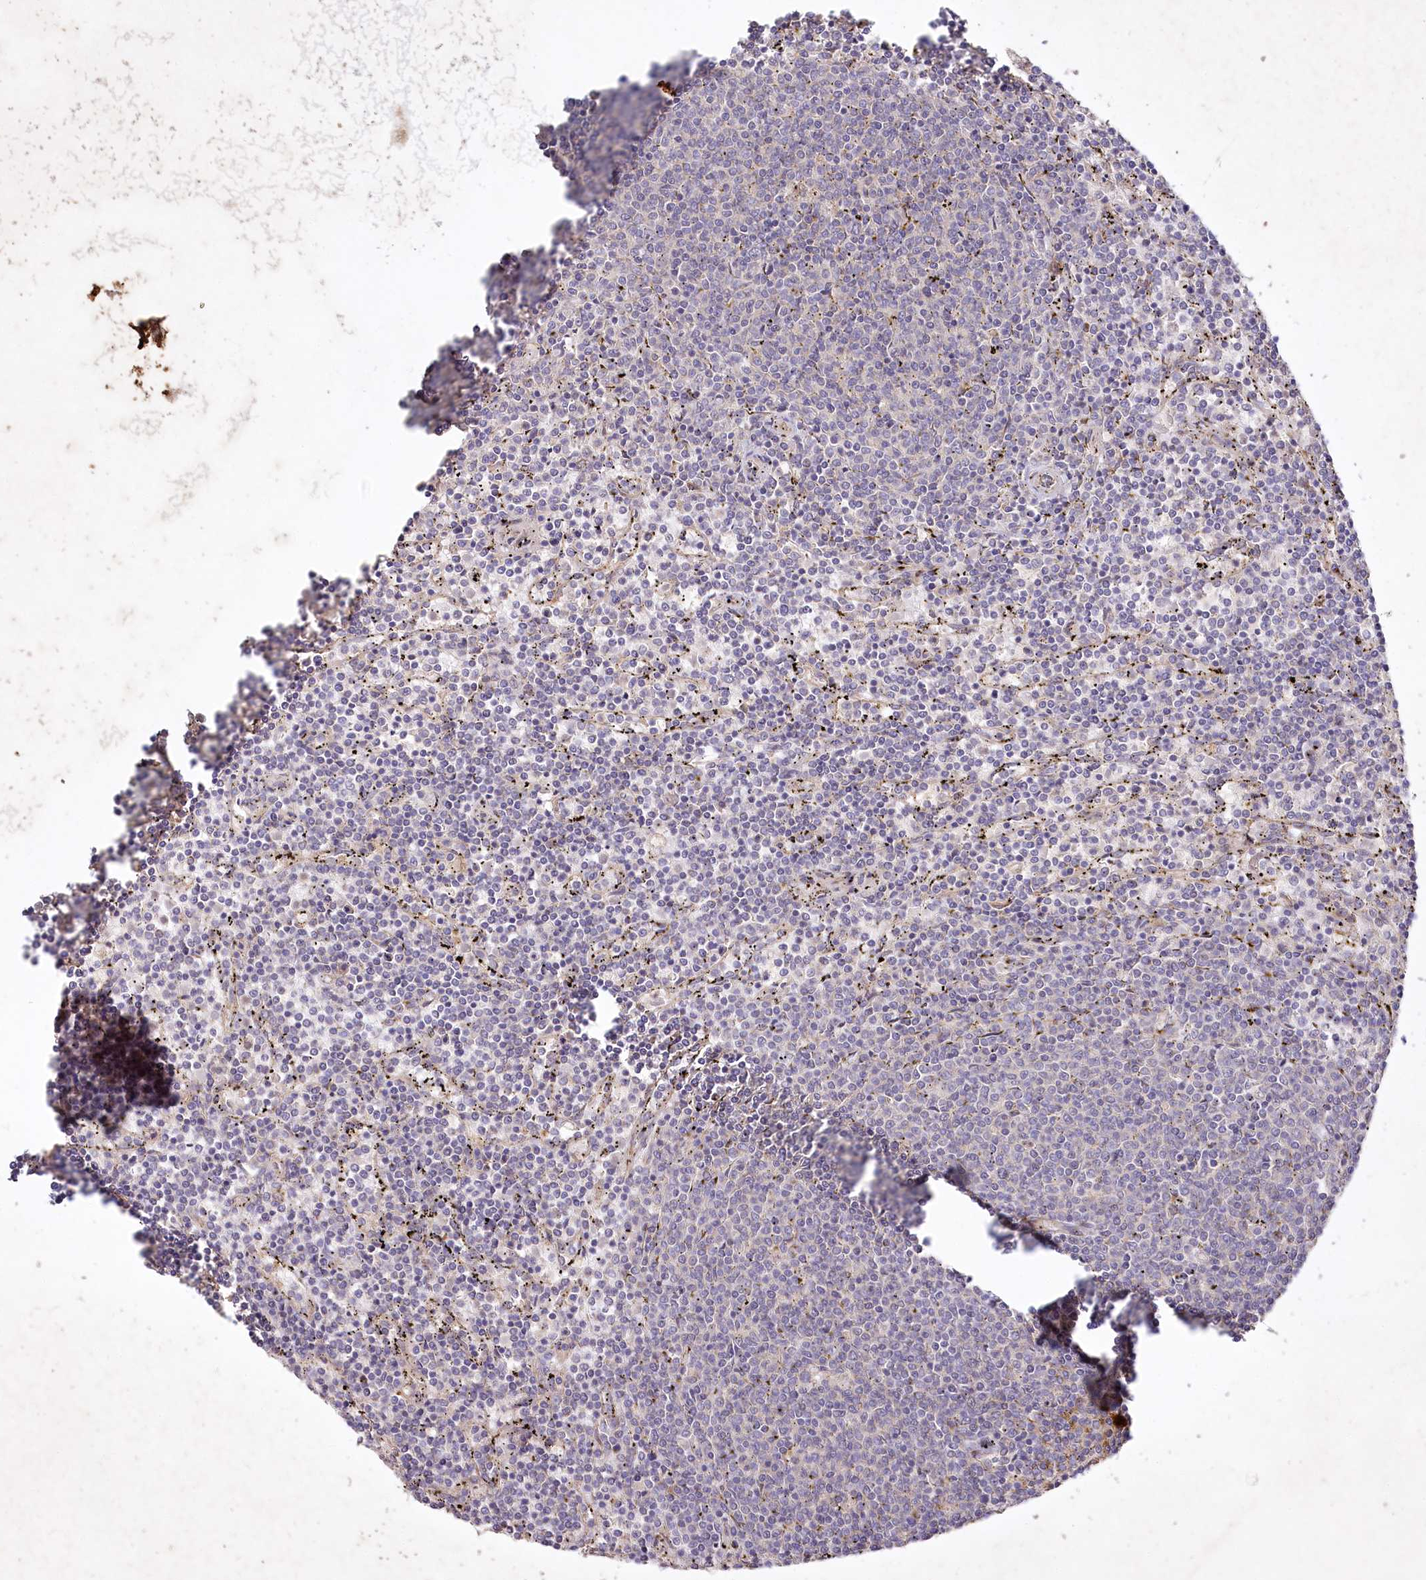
{"staining": {"intensity": "negative", "quantity": "none", "location": "none"}, "tissue": "lymphoma", "cell_type": "Tumor cells", "image_type": "cancer", "snomed": [{"axis": "morphology", "description": "Malignant lymphoma, non-Hodgkin's type, Low grade"}, {"axis": "topography", "description": "Spleen"}], "caption": "The micrograph reveals no staining of tumor cells in lymphoma.", "gene": "IRAK1BP1", "patient": {"sex": "female", "age": 50}}